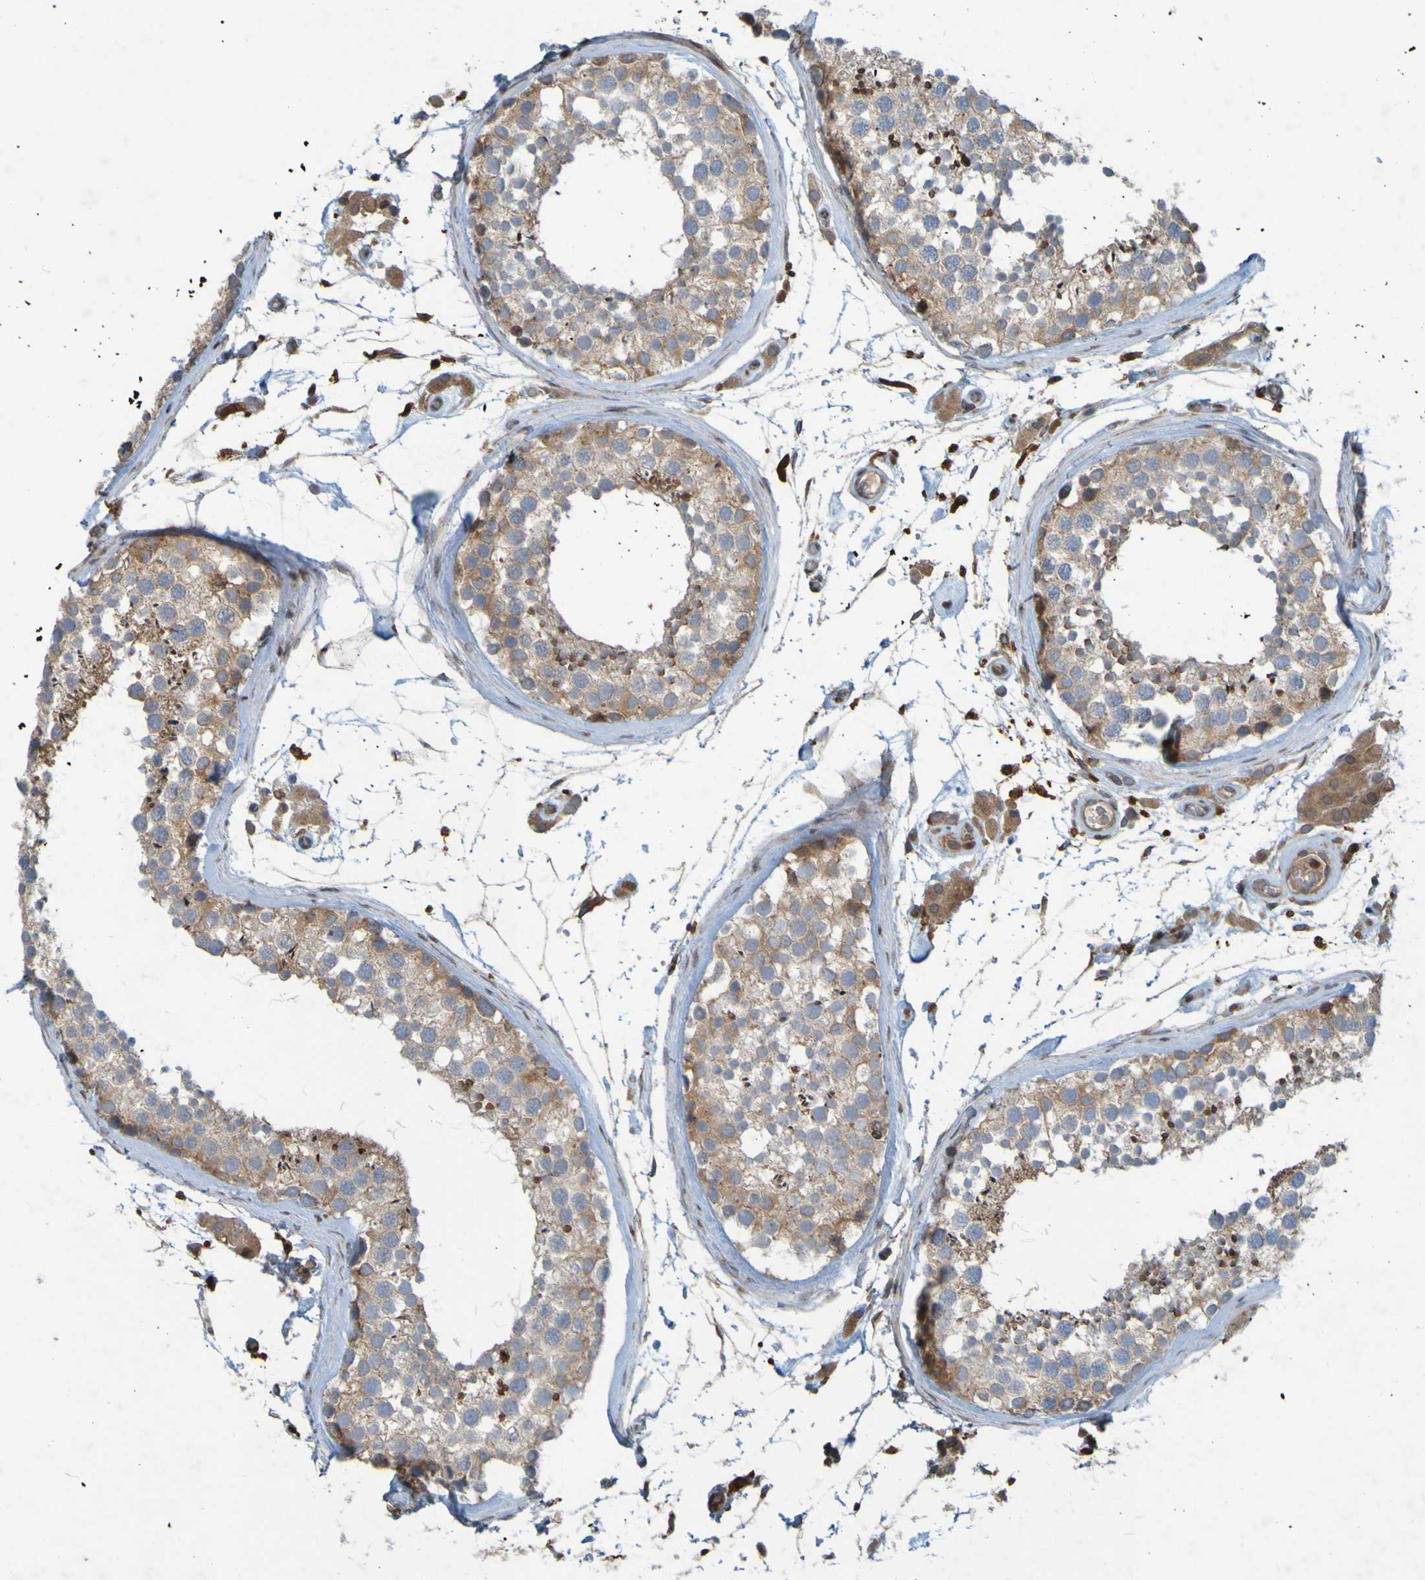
{"staining": {"intensity": "weak", "quantity": ">75%", "location": "cytoplasmic/membranous"}, "tissue": "testis", "cell_type": "Cells in seminiferous ducts", "image_type": "normal", "snomed": [{"axis": "morphology", "description": "Normal tissue, NOS"}, {"axis": "topography", "description": "Testis"}], "caption": "A low amount of weak cytoplasmic/membranous positivity is present in approximately >75% of cells in seminiferous ducts in normal testis. (DAB IHC with brightfield microscopy, high magnification).", "gene": "GUCY1A1", "patient": {"sex": "male", "age": 46}}